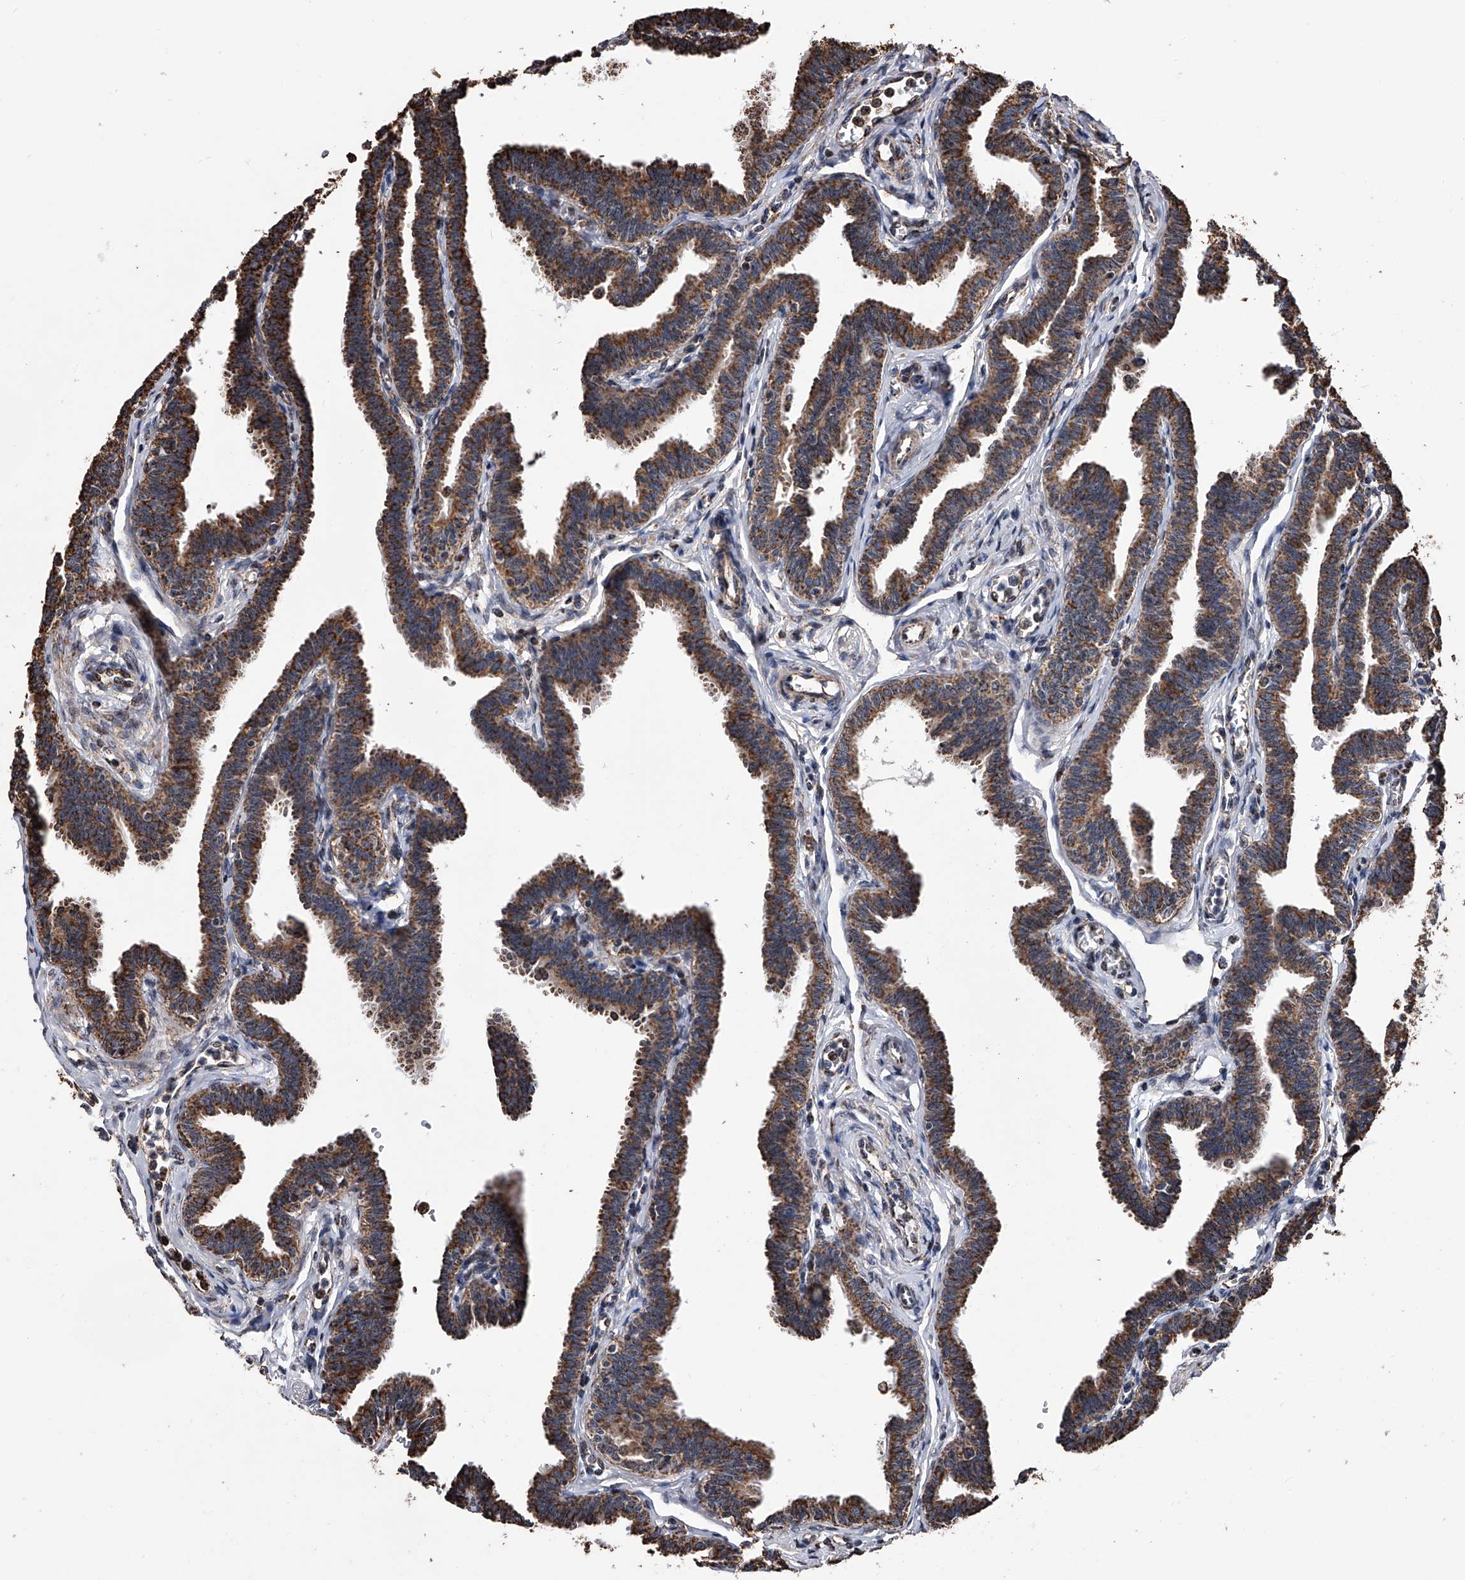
{"staining": {"intensity": "strong", "quantity": ">75%", "location": "cytoplasmic/membranous"}, "tissue": "fallopian tube", "cell_type": "Glandular cells", "image_type": "normal", "snomed": [{"axis": "morphology", "description": "Normal tissue, NOS"}, {"axis": "topography", "description": "Fallopian tube"}, {"axis": "topography", "description": "Ovary"}], "caption": "Protein expression analysis of benign human fallopian tube reveals strong cytoplasmic/membranous positivity in approximately >75% of glandular cells.", "gene": "SMPDL3A", "patient": {"sex": "female", "age": 23}}